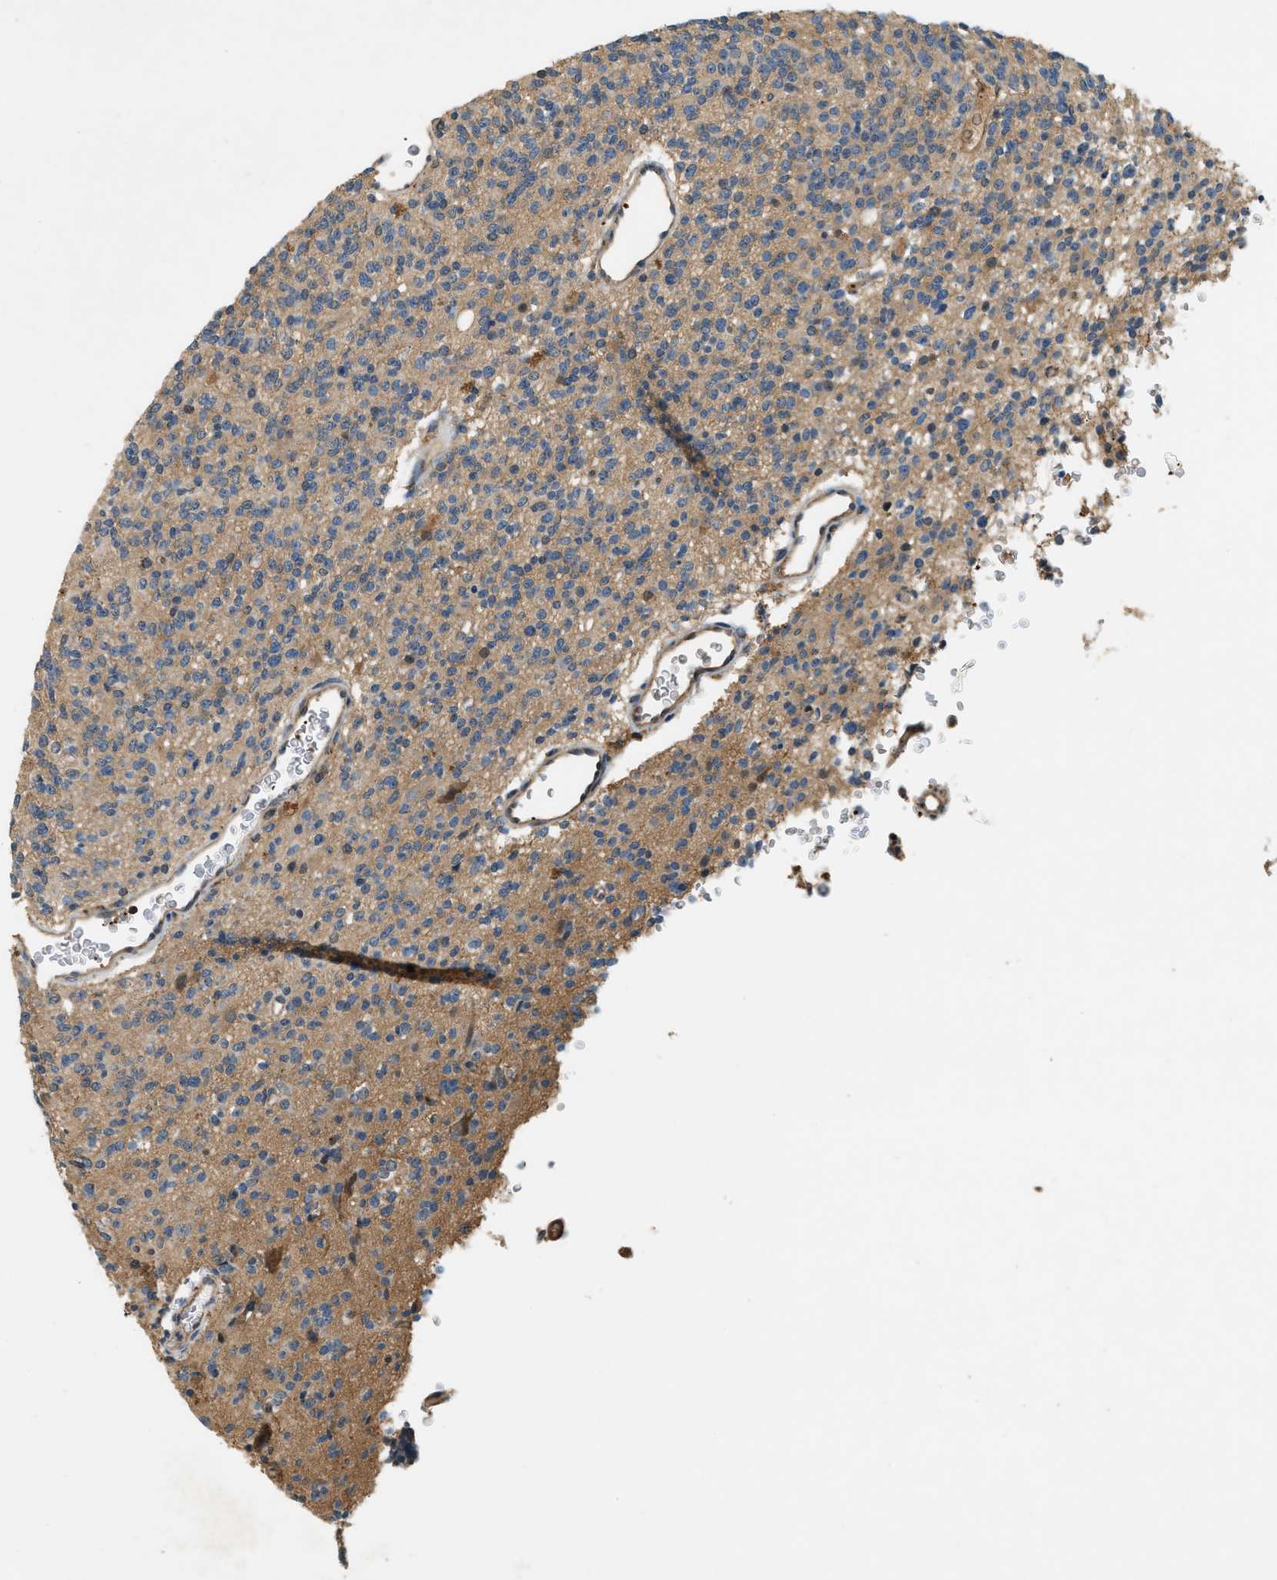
{"staining": {"intensity": "weak", "quantity": ">75%", "location": "cytoplasmic/membranous"}, "tissue": "glioma", "cell_type": "Tumor cells", "image_type": "cancer", "snomed": [{"axis": "morphology", "description": "Glioma, malignant, High grade"}, {"axis": "topography", "description": "Brain"}], "caption": "This is a photomicrograph of immunohistochemistry staining of glioma, which shows weak expression in the cytoplasmic/membranous of tumor cells.", "gene": "CFLAR", "patient": {"sex": "male", "age": 34}}